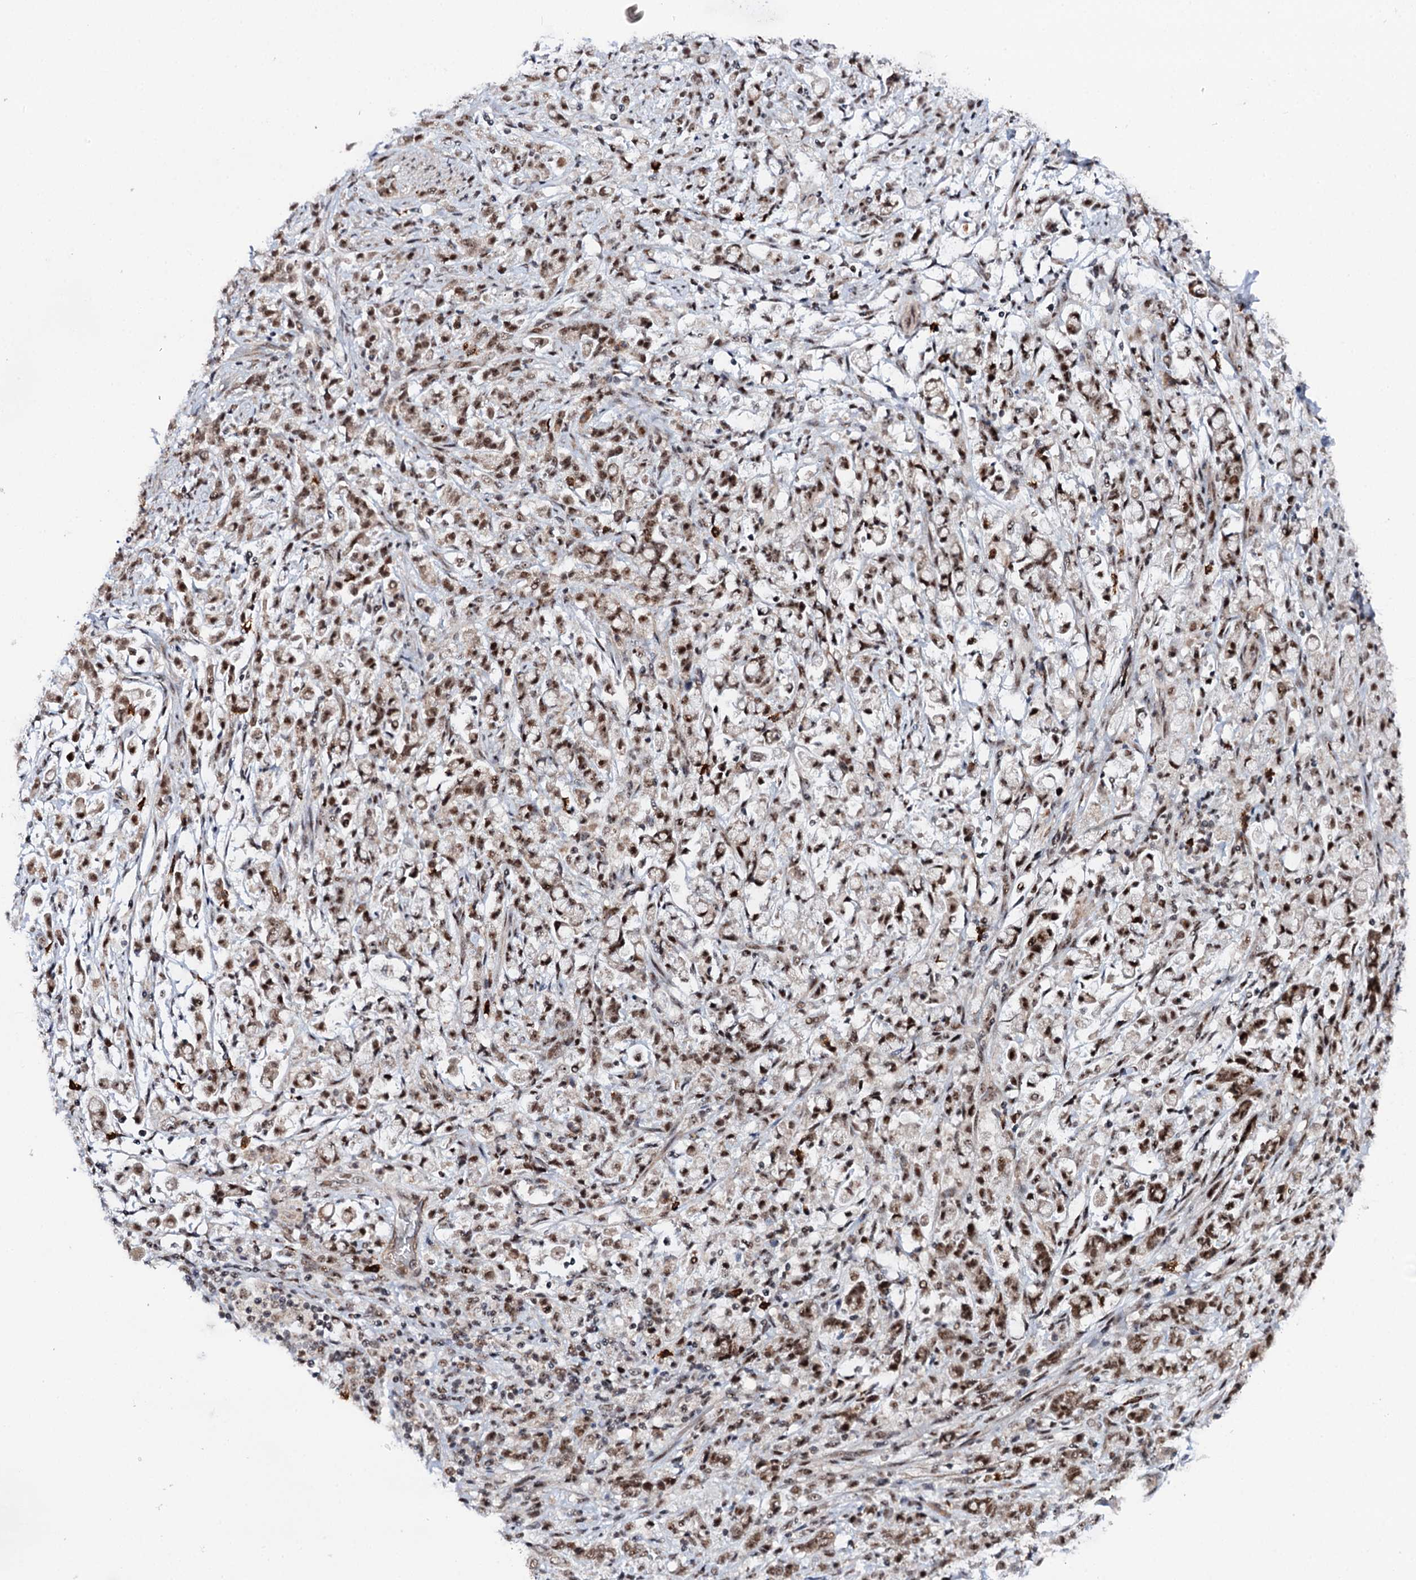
{"staining": {"intensity": "moderate", "quantity": ">75%", "location": "nuclear"}, "tissue": "stomach cancer", "cell_type": "Tumor cells", "image_type": "cancer", "snomed": [{"axis": "morphology", "description": "Adenocarcinoma, NOS"}, {"axis": "topography", "description": "Stomach"}], "caption": "Approximately >75% of tumor cells in stomach cancer exhibit moderate nuclear protein positivity as visualized by brown immunohistochemical staining.", "gene": "BUD13", "patient": {"sex": "female", "age": 60}}